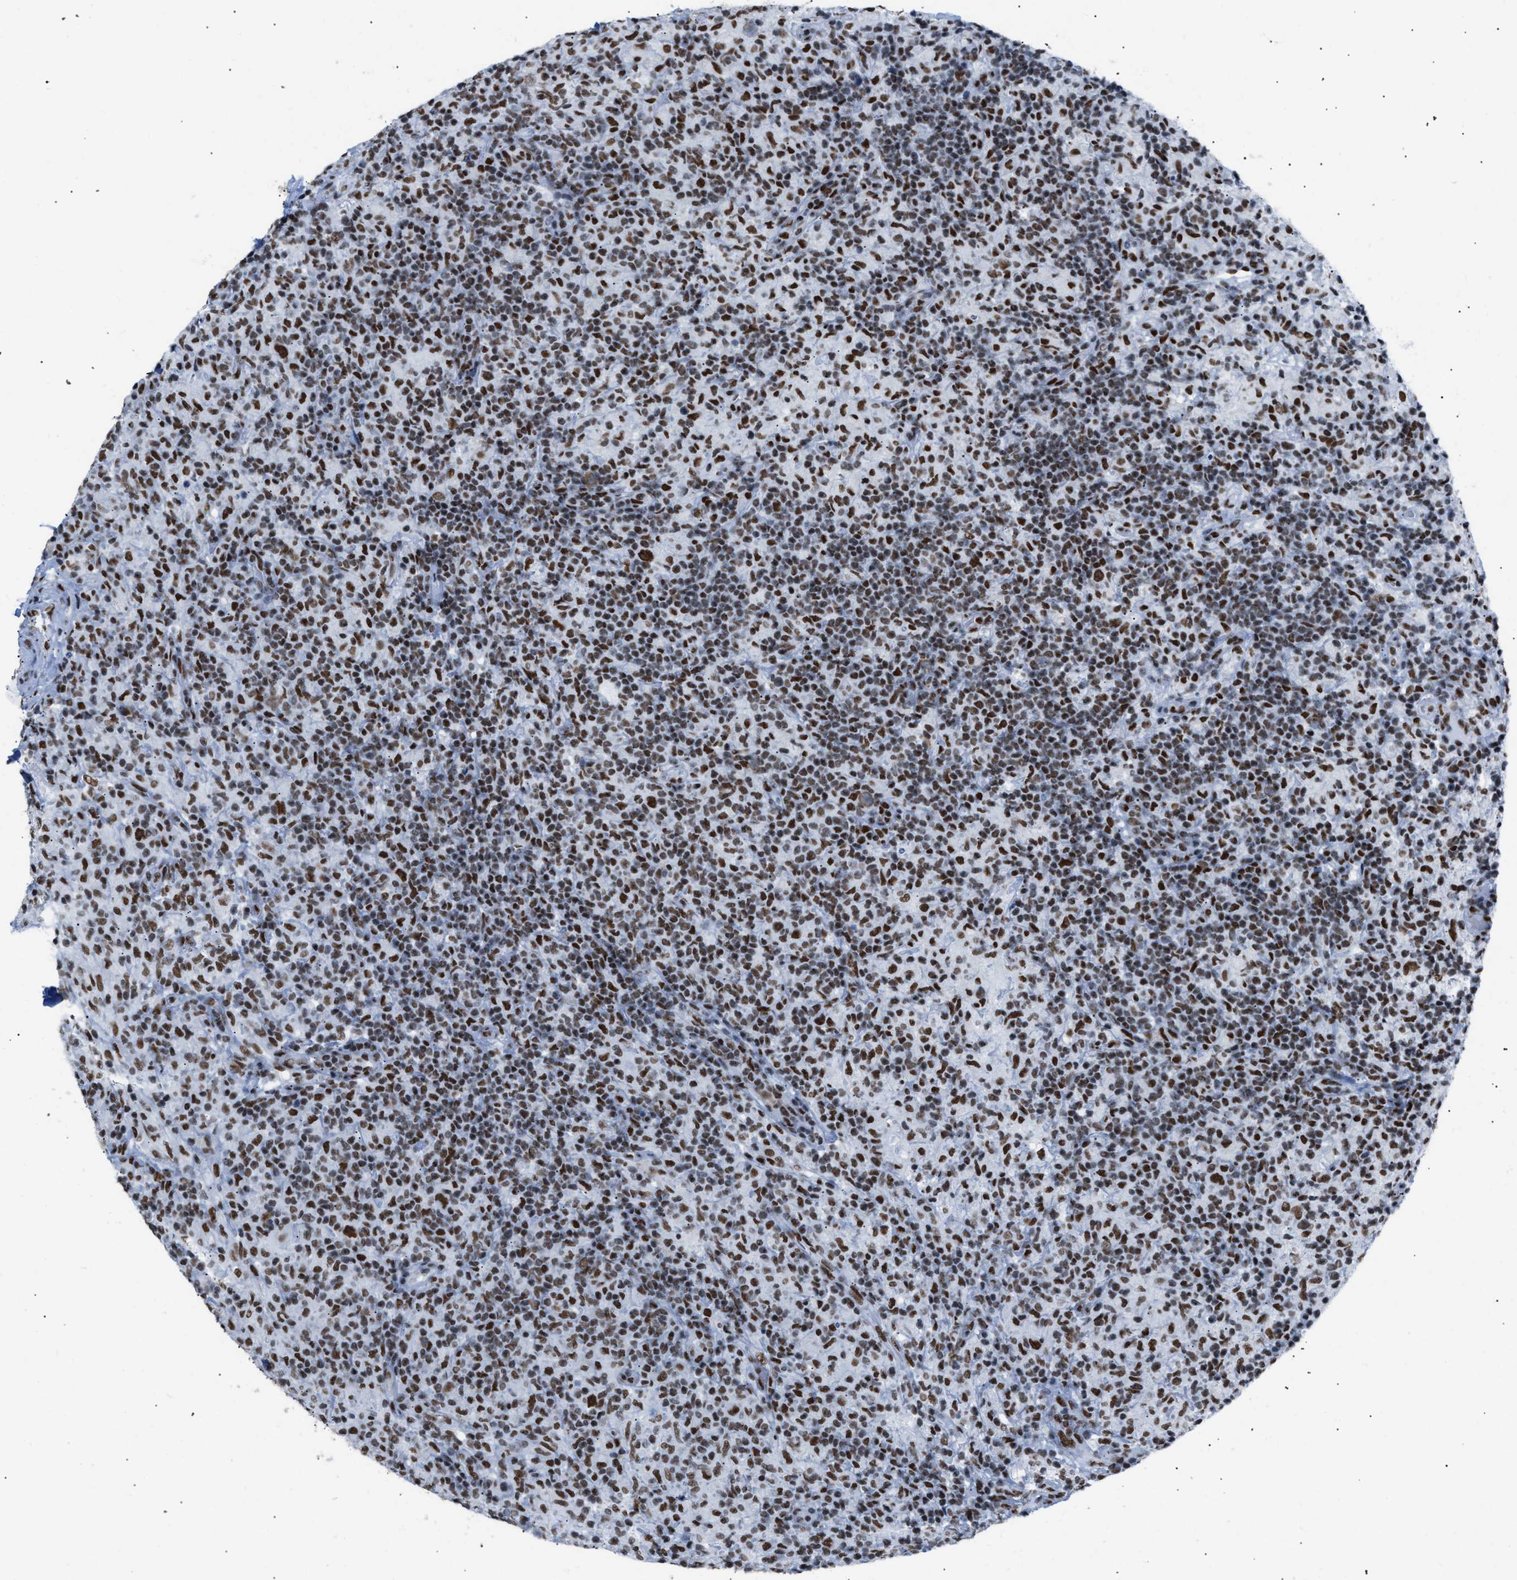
{"staining": {"intensity": "moderate", "quantity": ">75%", "location": "cytoplasmic/membranous"}, "tissue": "lymphoma", "cell_type": "Tumor cells", "image_type": "cancer", "snomed": [{"axis": "morphology", "description": "Hodgkin's disease, NOS"}, {"axis": "topography", "description": "Lymph node"}], "caption": "This histopathology image exhibits immunohistochemistry staining of Hodgkin's disease, with medium moderate cytoplasmic/membranous staining in approximately >75% of tumor cells.", "gene": "CCAR2", "patient": {"sex": "male", "age": 70}}